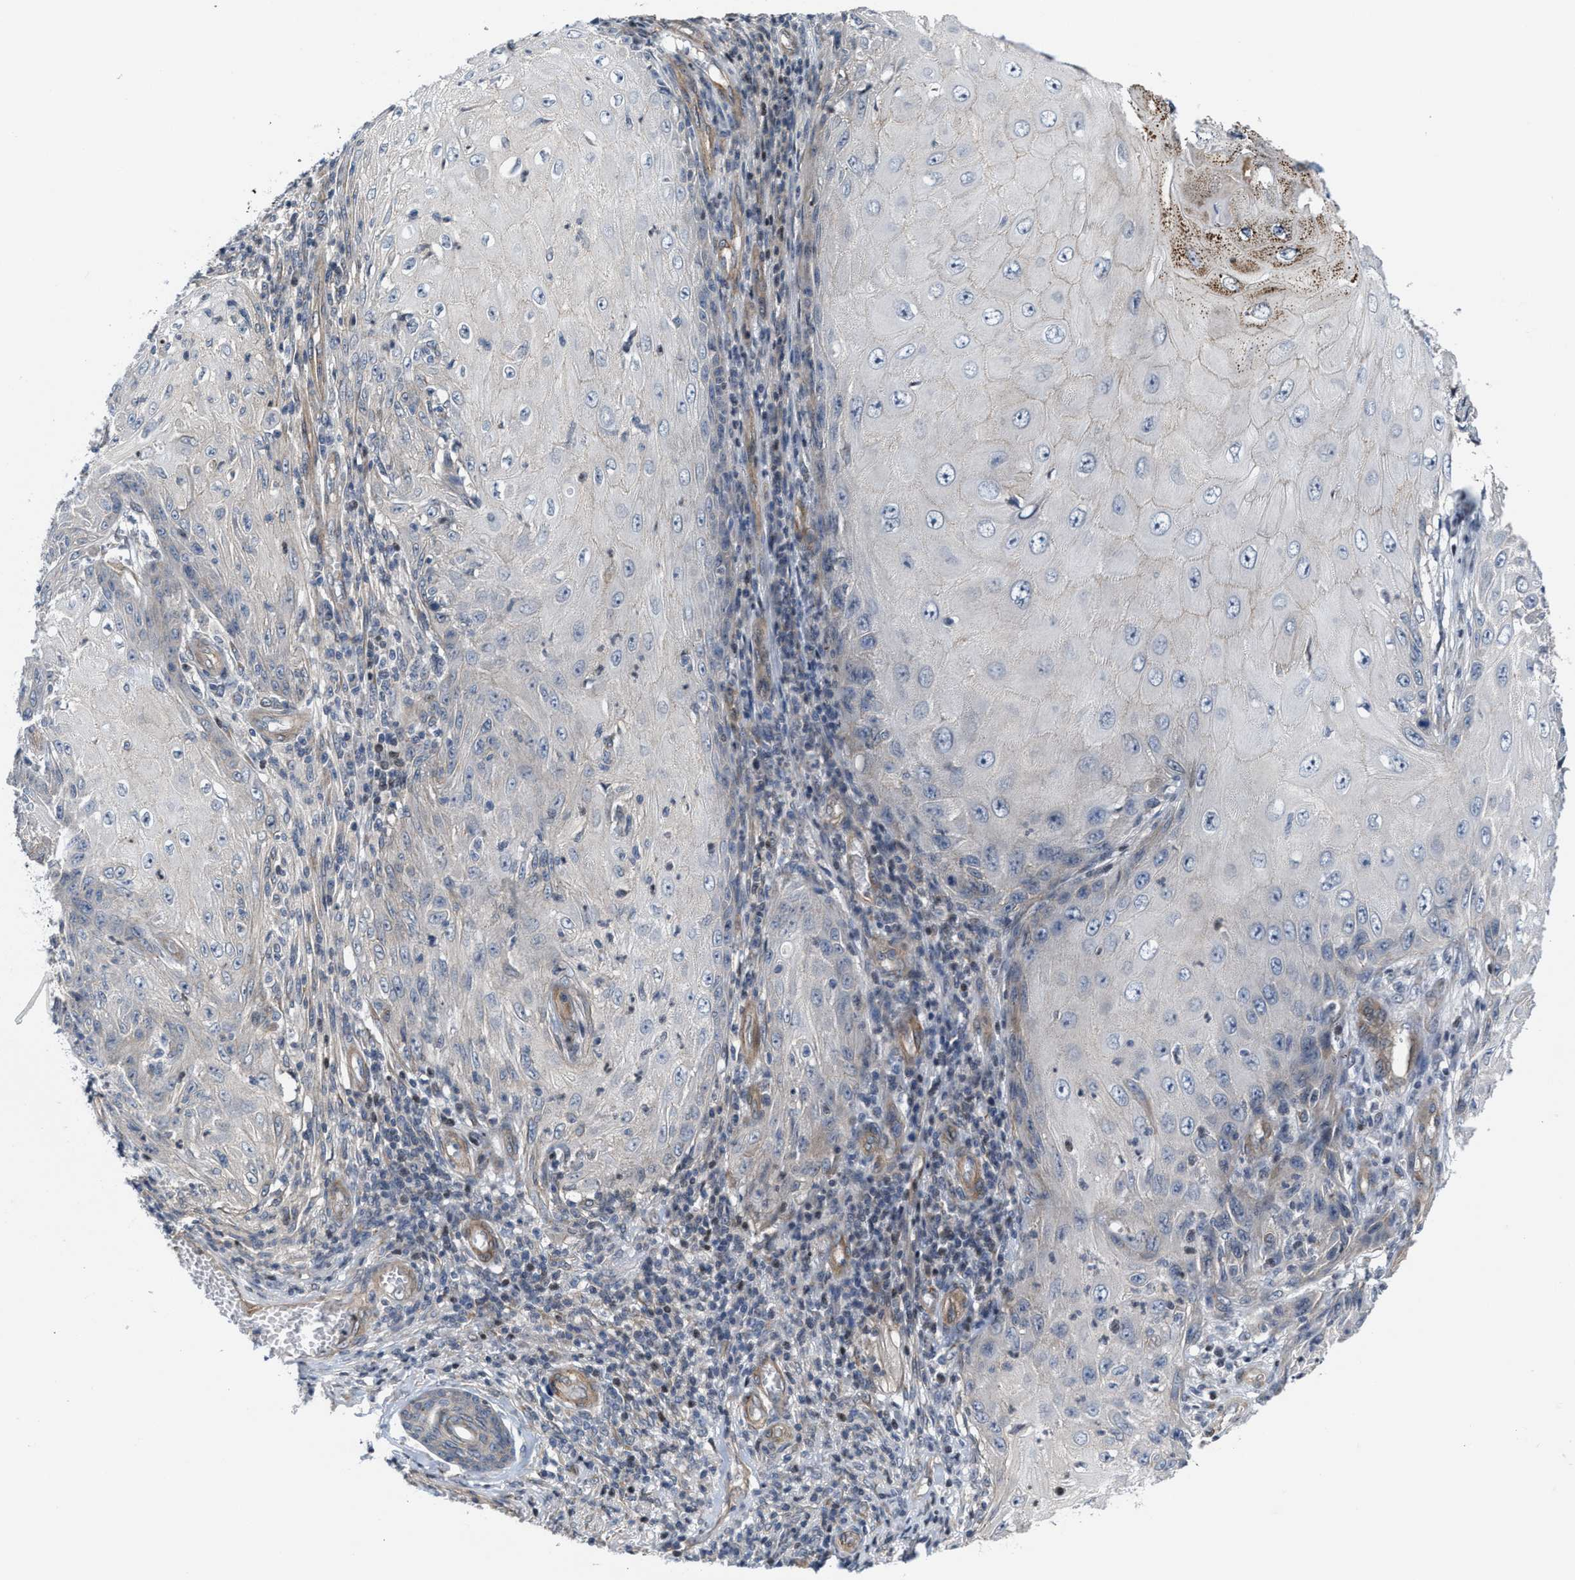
{"staining": {"intensity": "negative", "quantity": "none", "location": "none"}, "tissue": "skin cancer", "cell_type": "Tumor cells", "image_type": "cancer", "snomed": [{"axis": "morphology", "description": "Squamous cell carcinoma, NOS"}, {"axis": "topography", "description": "Skin"}], "caption": "An immunohistochemistry histopathology image of skin squamous cell carcinoma is shown. There is no staining in tumor cells of skin squamous cell carcinoma. The staining is performed using DAB (3,3'-diaminobenzidine) brown chromogen with nuclei counter-stained in using hematoxylin.", "gene": "TGFB1I1", "patient": {"sex": "female", "age": 73}}